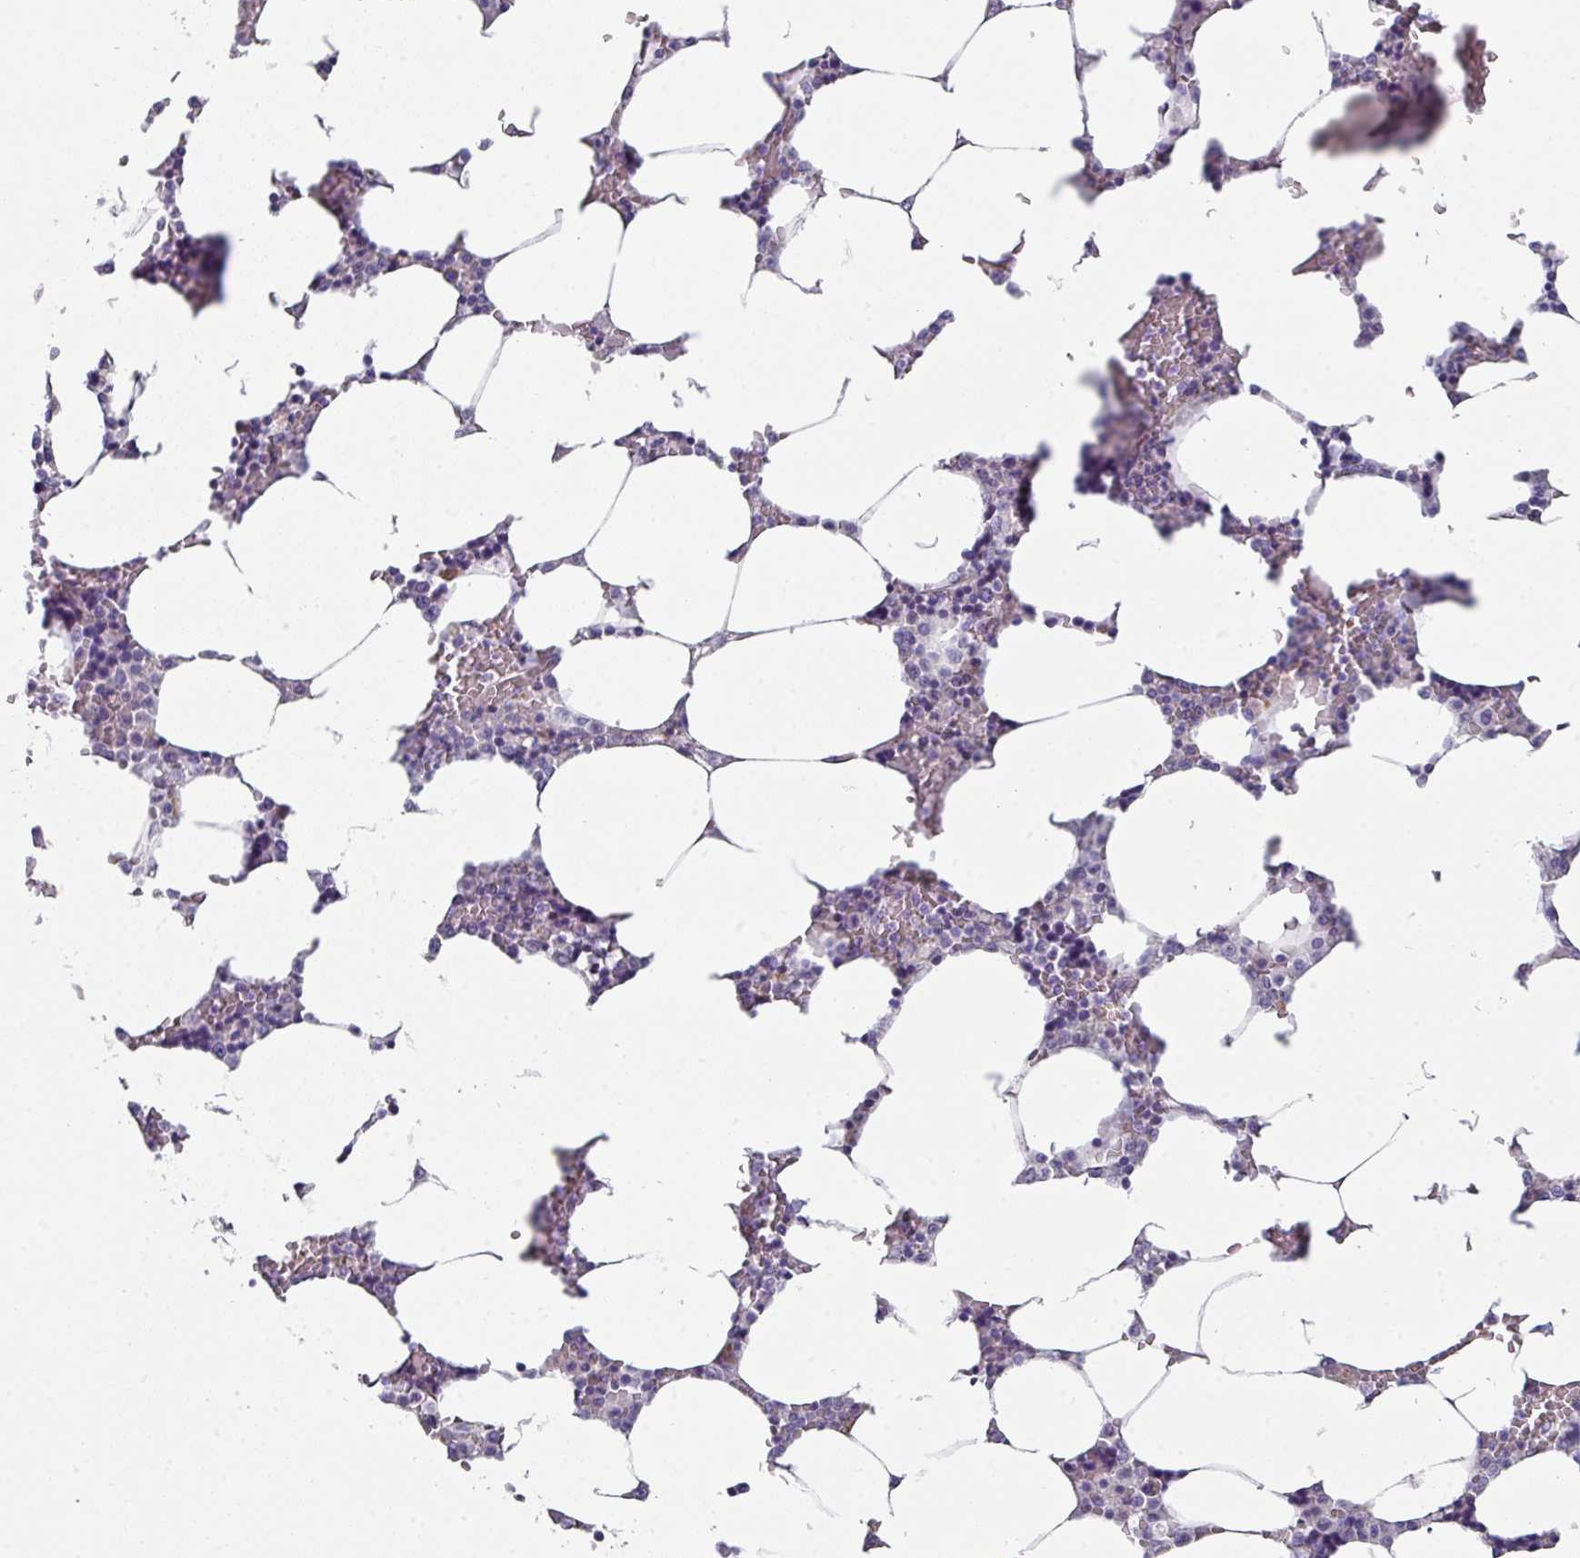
{"staining": {"intensity": "negative", "quantity": "none", "location": "none"}, "tissue": "bone marrow", "cell_type": "Hematopoietic cells", "image_type": "normal", "snomed": [{"axis": "morphology", "description": "Normal tissue, NOS"}, {"axis": "topography", "description": "Bone marrow"}], "caption": "DAB (3,3'-diaminobenzidine) immunohistochemical staining of unremarkable bone marrow exhibits no significant positivity in hematopoietic cells.", "gene": "DEFB115", "patient": {"sex": "male", "age": 64}}